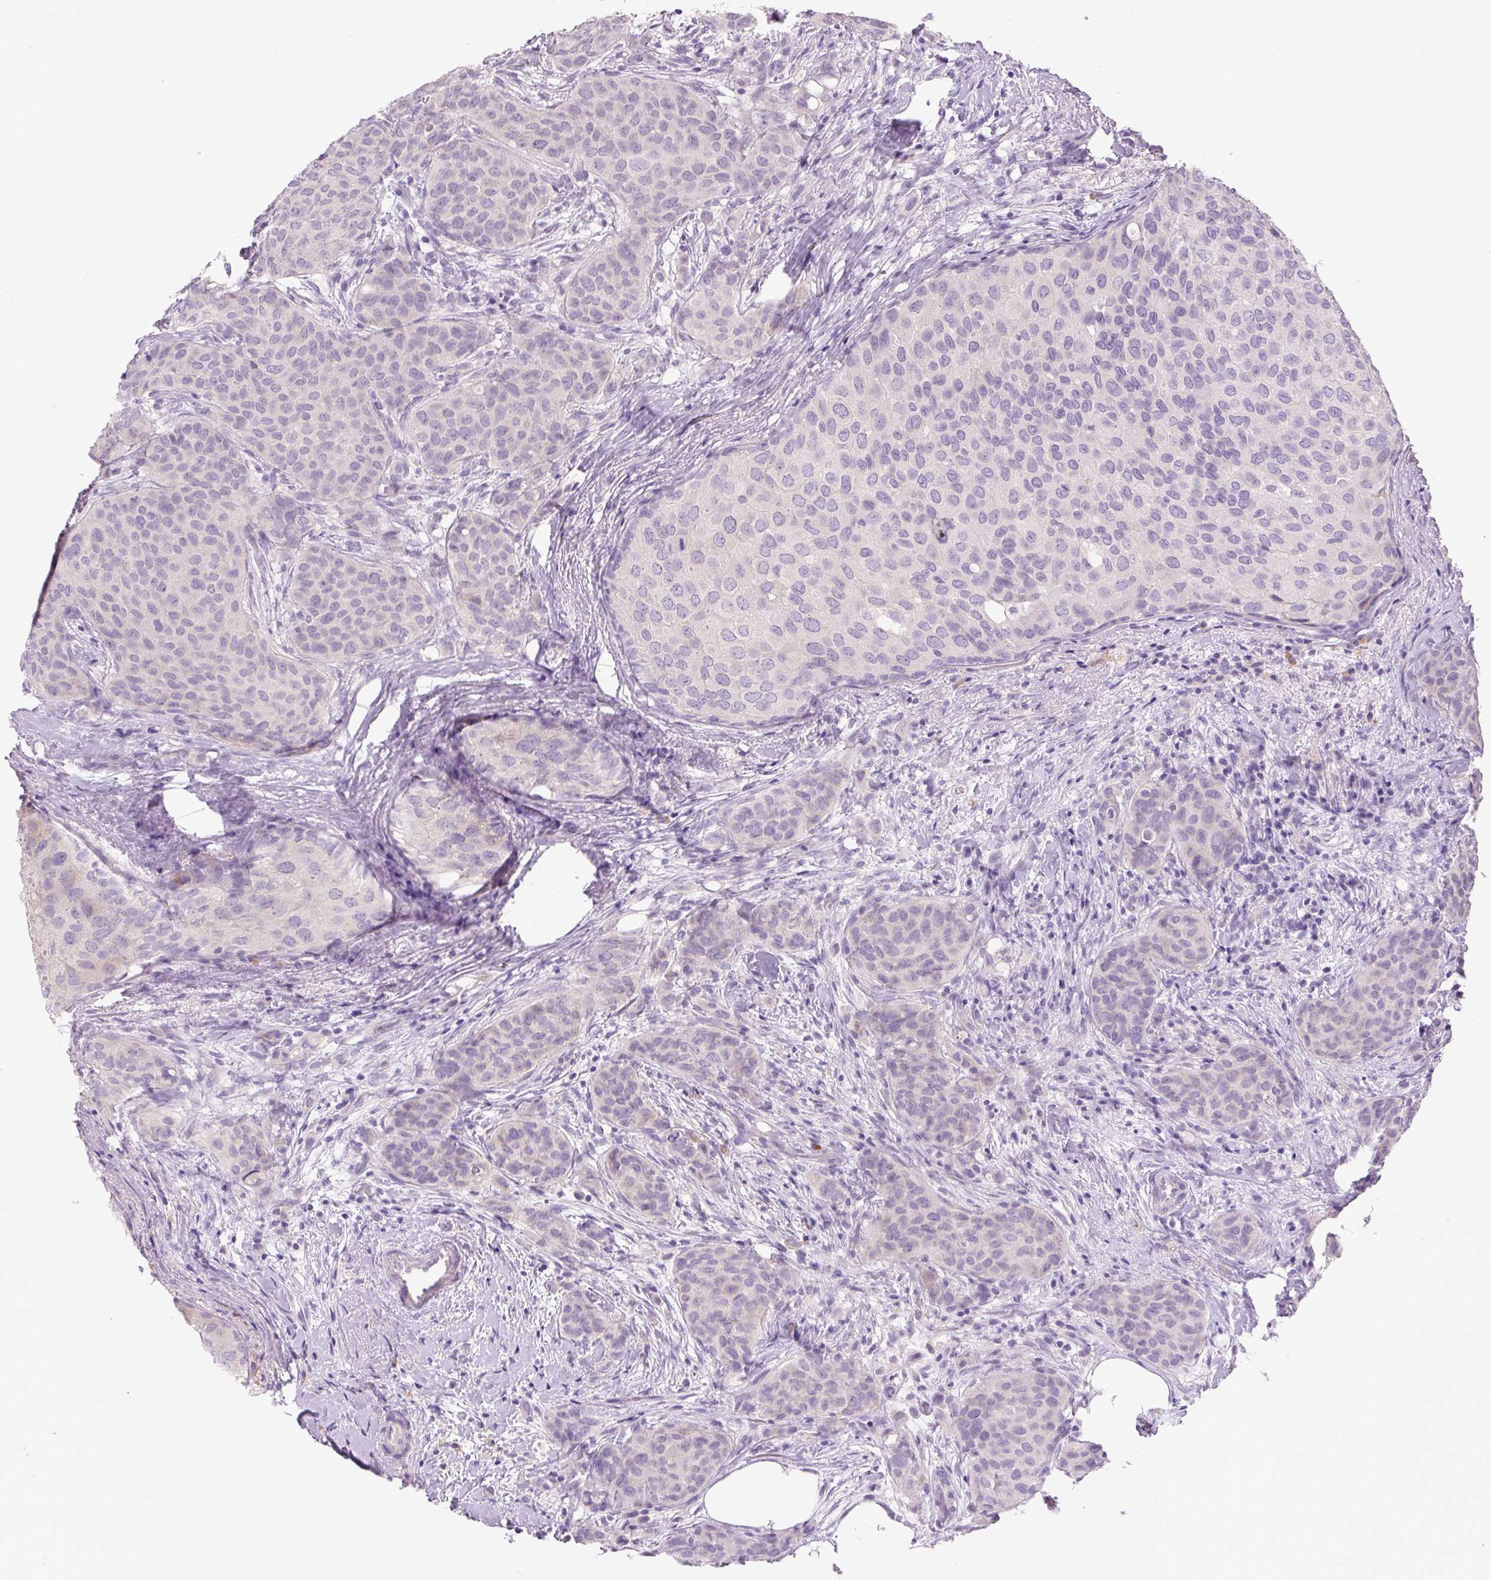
{"staining": {"intensity": "negative", "quantity": "none", "location": "none"}, "tissue": "breast cancer", "cell_type": "Tumor cells", "image_type": "cancer", "snomed": [{"axis": "morphology", "description": "Duct carcinoma"}, {"axis": "topography", "description": "Breast"}], "caption": "IHC micrograph of breast cancer (invasive ductal carcinoma) stained for a protein (brown), which demonstrates no expression in tumor cells. Brightfield microscopy of immunohistochemistry (IHC) stained with DAB (brown) and hematoxylin (blue), captured at high magnification.", "gene": "TMEM100", "patient": {"sex": "female", "age": 47}}